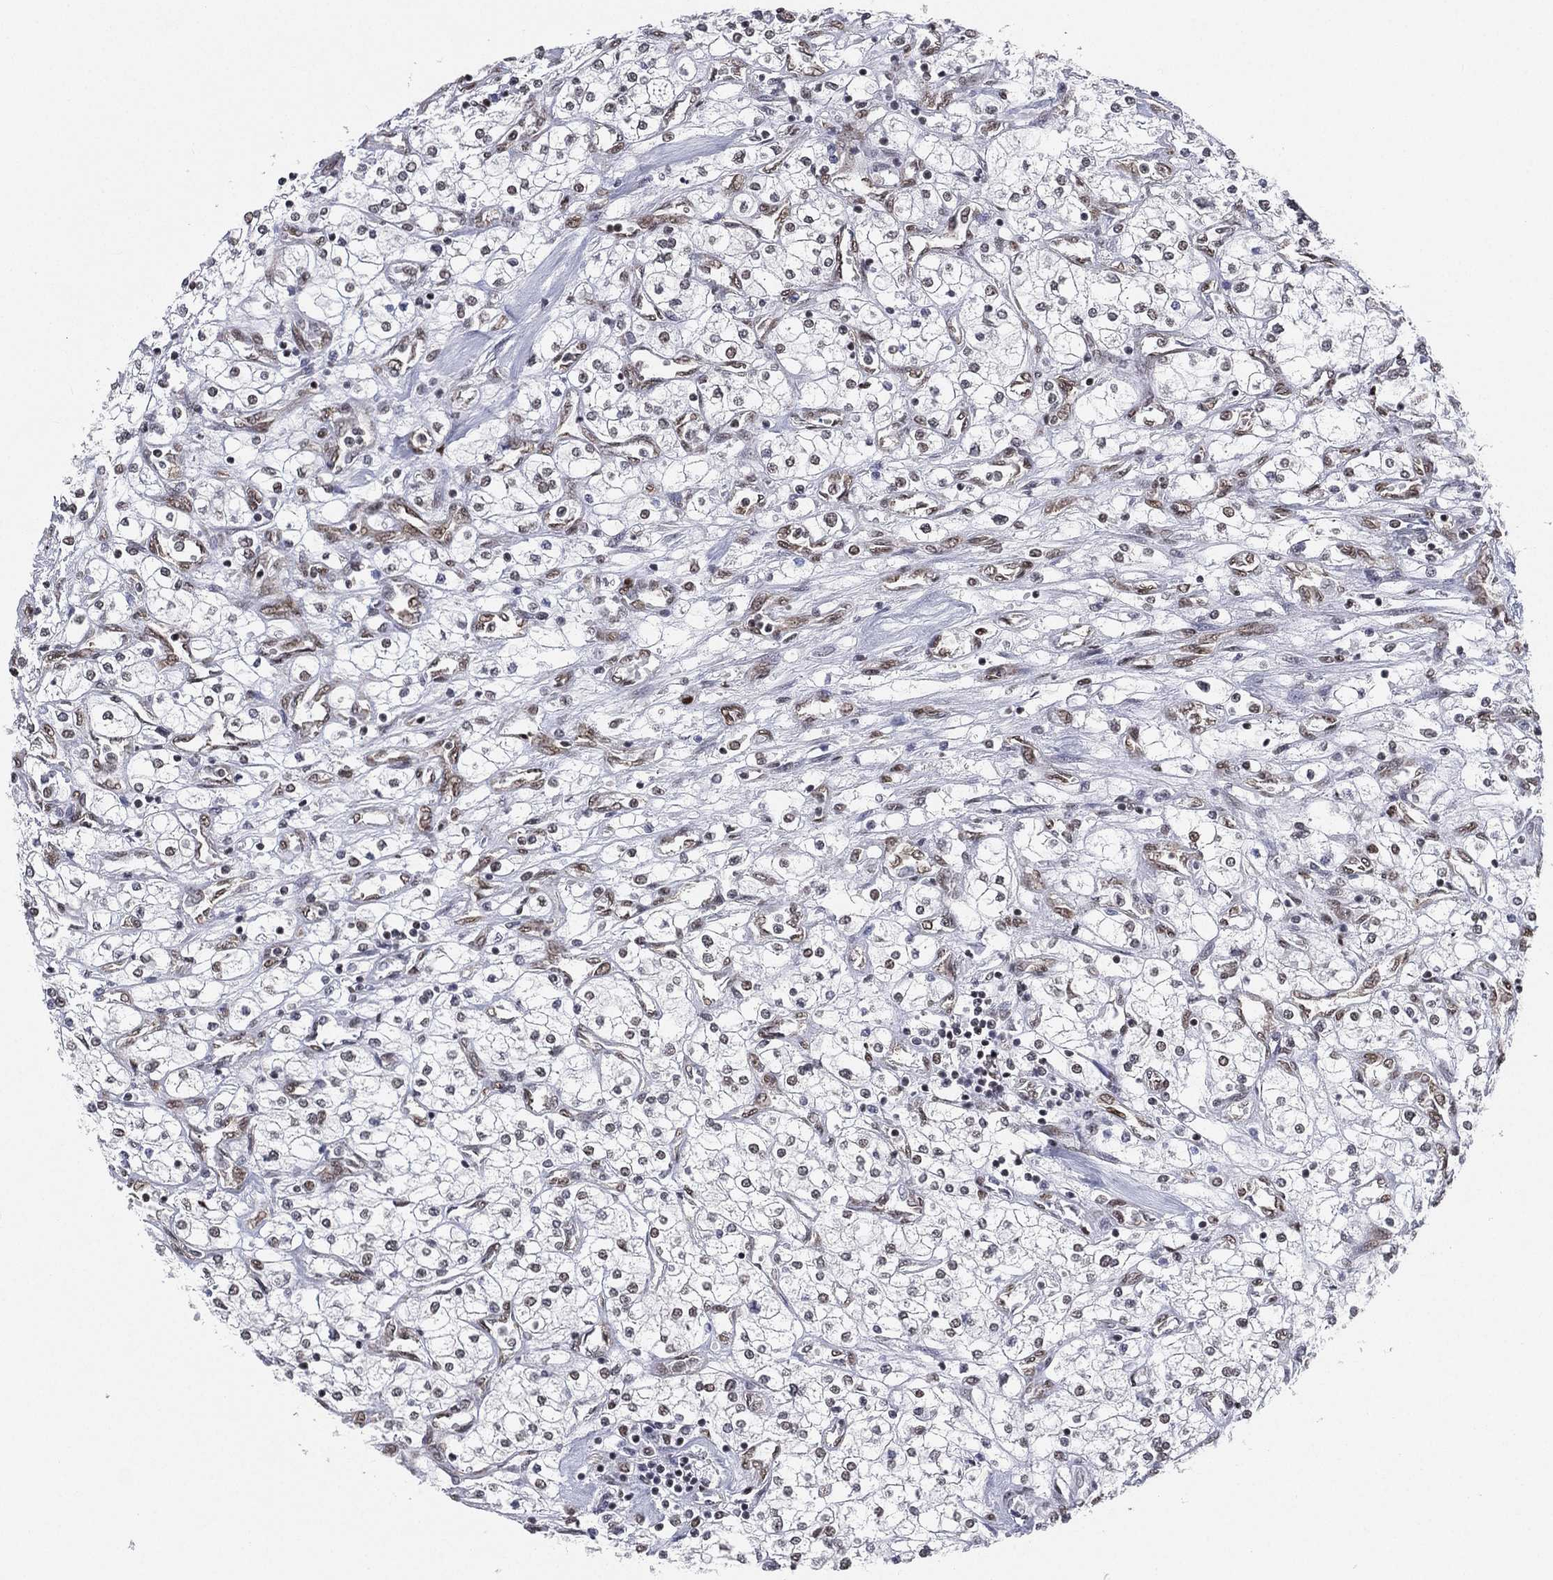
{"staining": {"intensity": "negative", "quantity": "none", "location": "none"}, "tissue": "renal cancer", "cell_type": "Tumor cells", "image_type": "cancer", "snomed": [{"axis": "morphology", "description": "Adenocarcinoma, NOS"}, {"axis": "topography", "description": "Kidney"}], "caption": "This micrograph is of renal adenocarcinoma stained with immunohistochemistry (IHC) to label a protein in brown with the nuclei are counter-stained blue. There is no expression in tumor cells. (Stains: DAB (3,3'-diaminobenzidine) immunohistochemistry (IHC) with hematoxylin counter stain, Microscopy: brightfield microscopy at high magnification).", "gene": "FUBP3", "patient": {"sex": "male", "age": 80}}